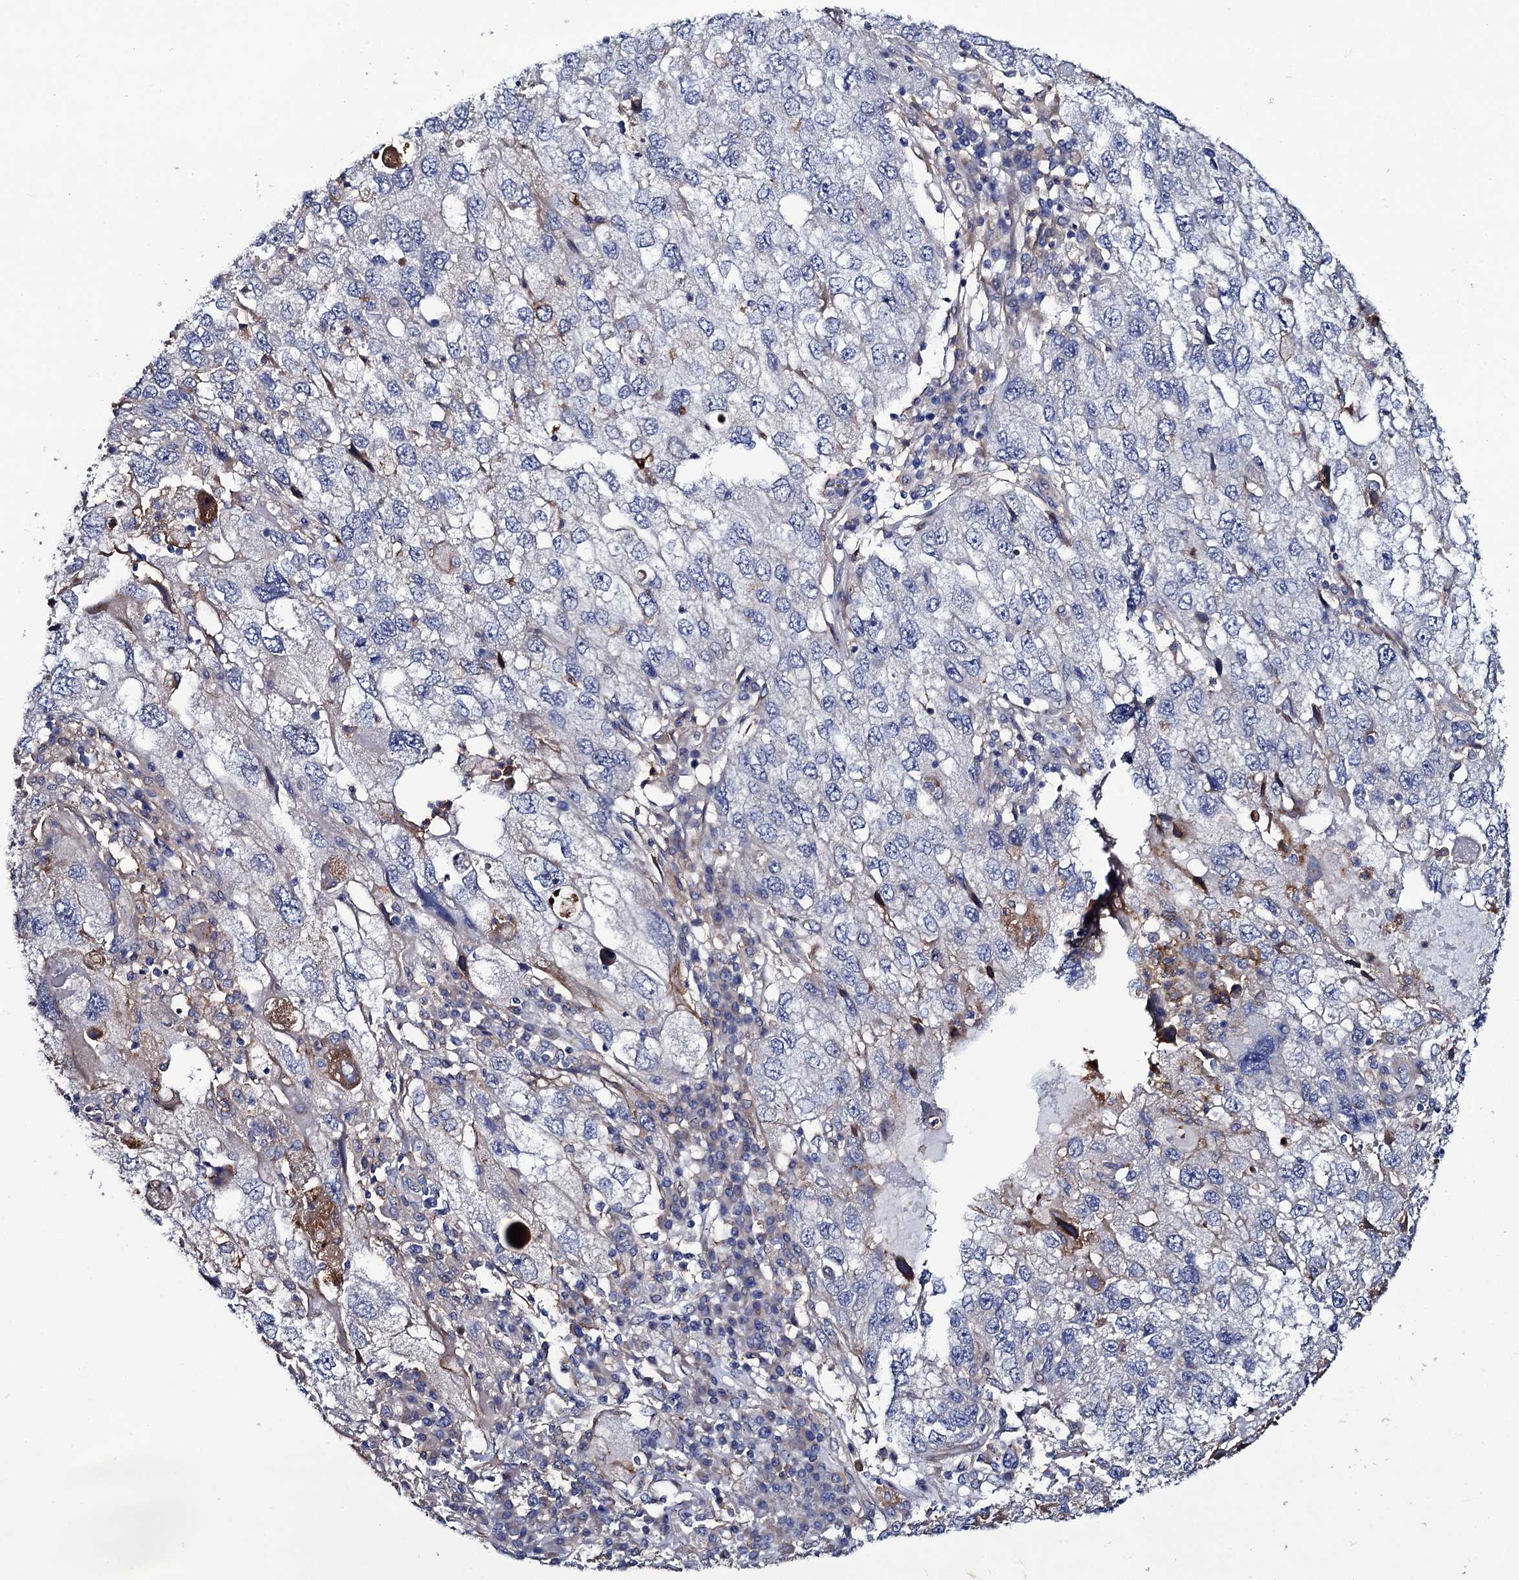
{"staining": {"intensity": "negative", "quantity": "none", "location": "none"}, "tissue": "endometrial cancer", "cell_type": "Tumor cells", "image_type": "cancer", "snomed": [{"axis": "morphology", "description": "Adenocarcinoma, NOS"}, {"axis": "topography", "description": "Endometrium"}], "caption": "DAB immunohistochemical staining of human endometrial cancer demonstrates no significant positivity in tumor cells.", "gene": "TTC23", "patient": {"sex": "female", "age": 49}}